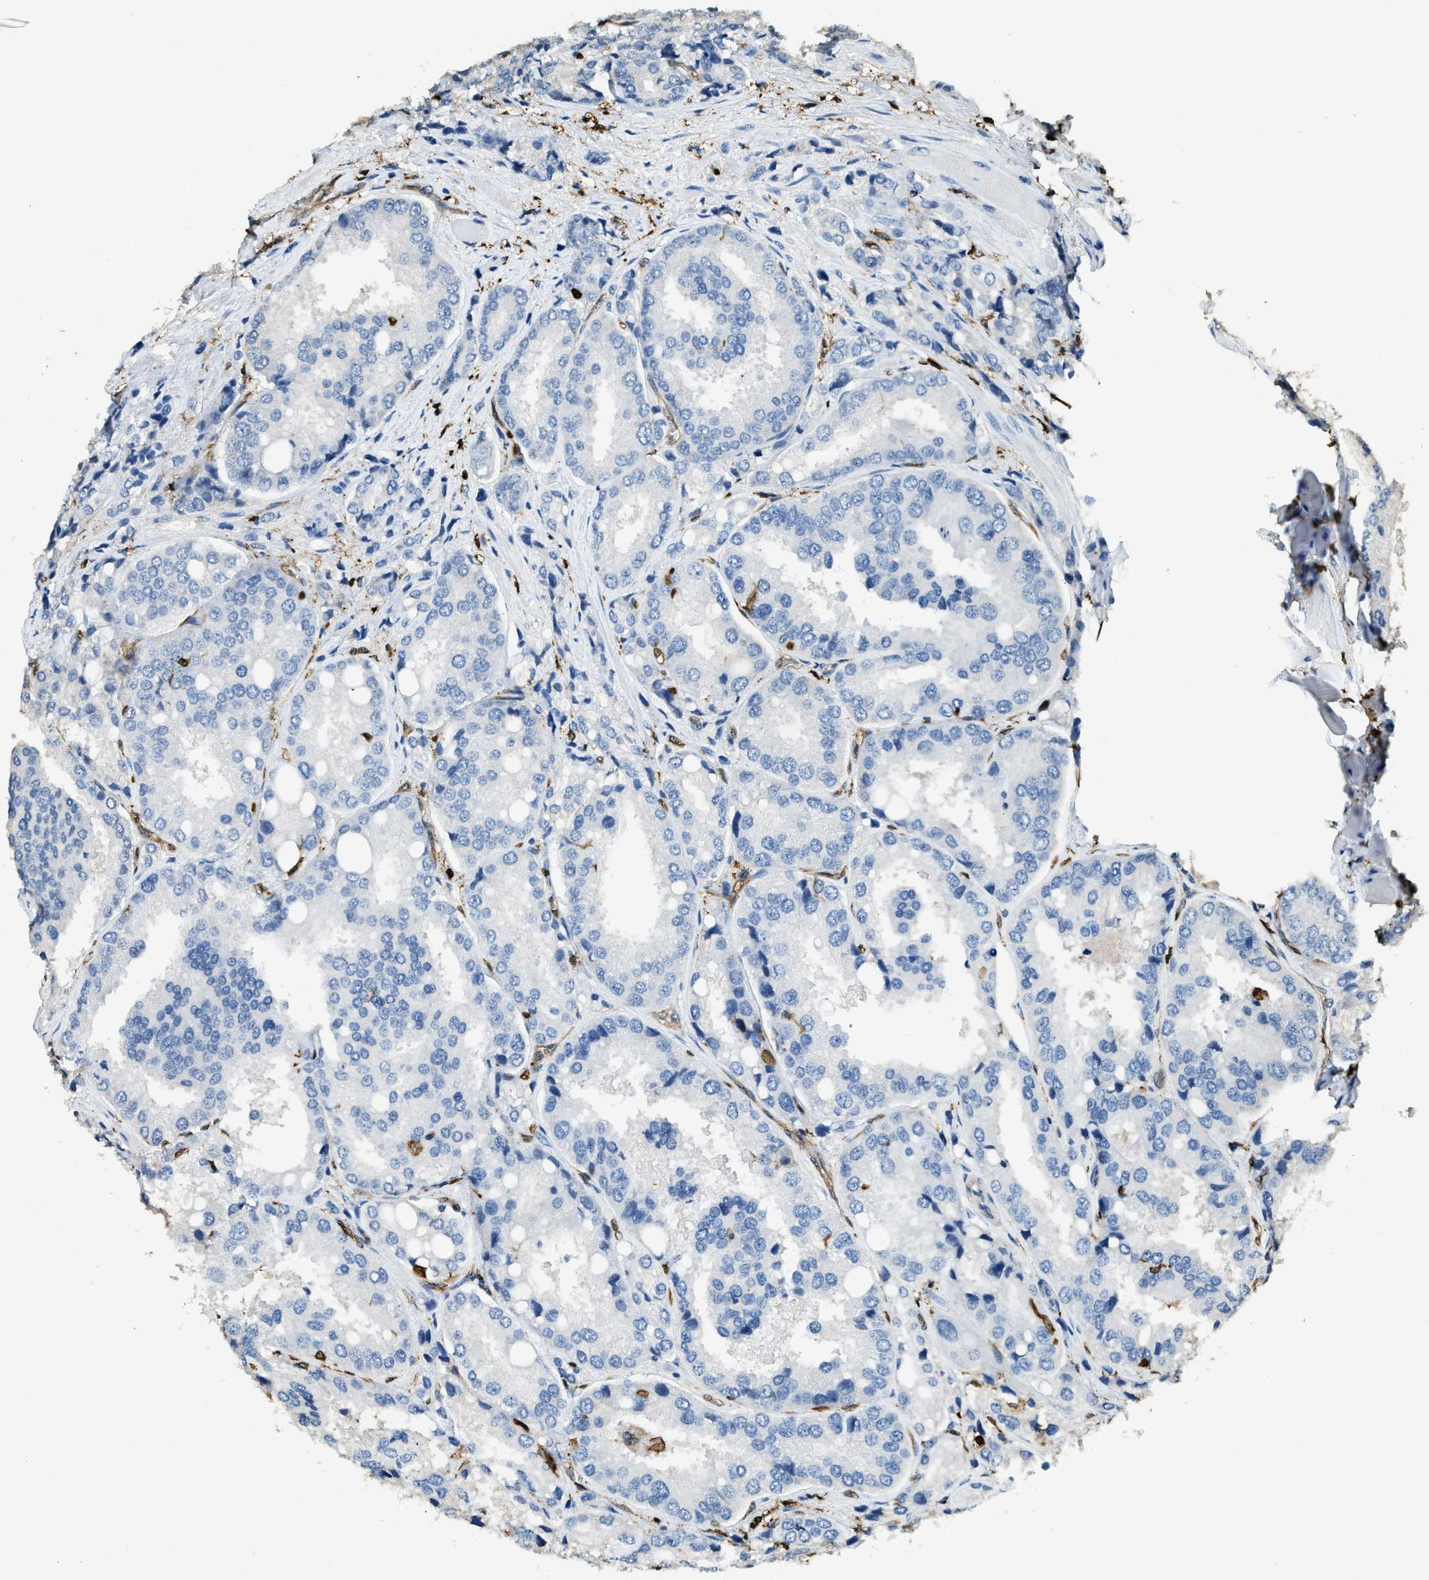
{"staining": {"intensity": "negative", "quantity": "none", "location": "none"}, "tissue": "prostate cancer", "cell_type": "Tumor cells", "image_type": "cancer", "snomed": [{"axis": "morphology", "description": "Adenocarcinoma, High grade"}, {"axis": "topography", "description": "Prostate"}], "caption": "Human prostate cancer stained for a protein using immunohistochemistry (IHC) demonstrates no positivity in tumor cells.", "gene": "ARHGDIB", "patient": {"sex": "male", "age": 50}}